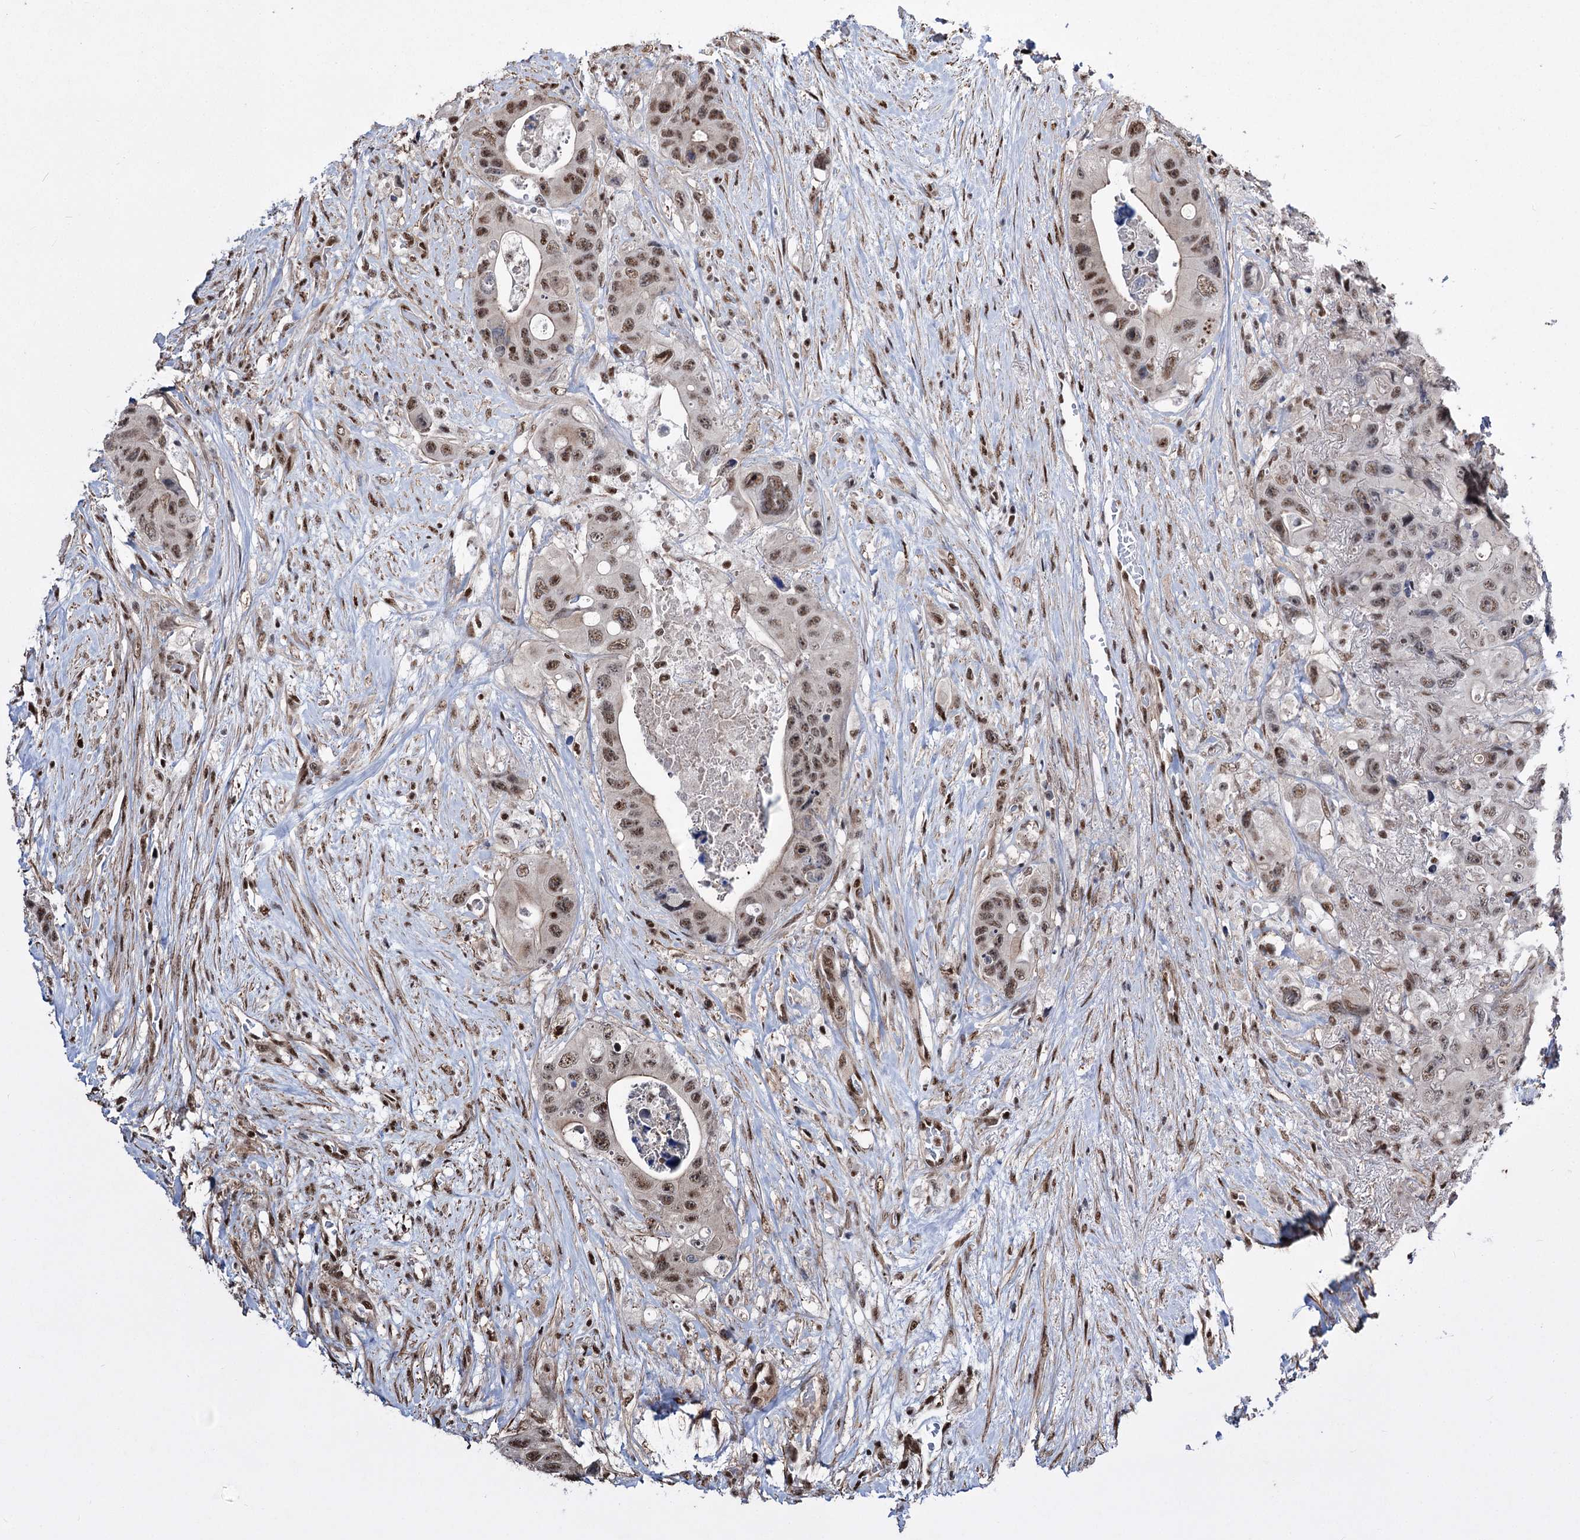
{"staining": {"intensity": "moderate", "quantity": ">75%", "location": "nuclear"}, "tissue": "colorectal cancer", "cell_type": "Tumor cells", "image_type": "cancer", "snomed": [{"axis": "morphology", "description": "Adenocarcinoma, NOS"}, {"axis": "topography", "description": "Colon"}], "caption": "Colorectal adenocarcinoma stained with DAB immunohistochemistry displays medium levels of moderate nuclear staining in about >75% of tumor cells.", "gene": "CHMP7", "patient": {"sex": "female", "age": 46}}